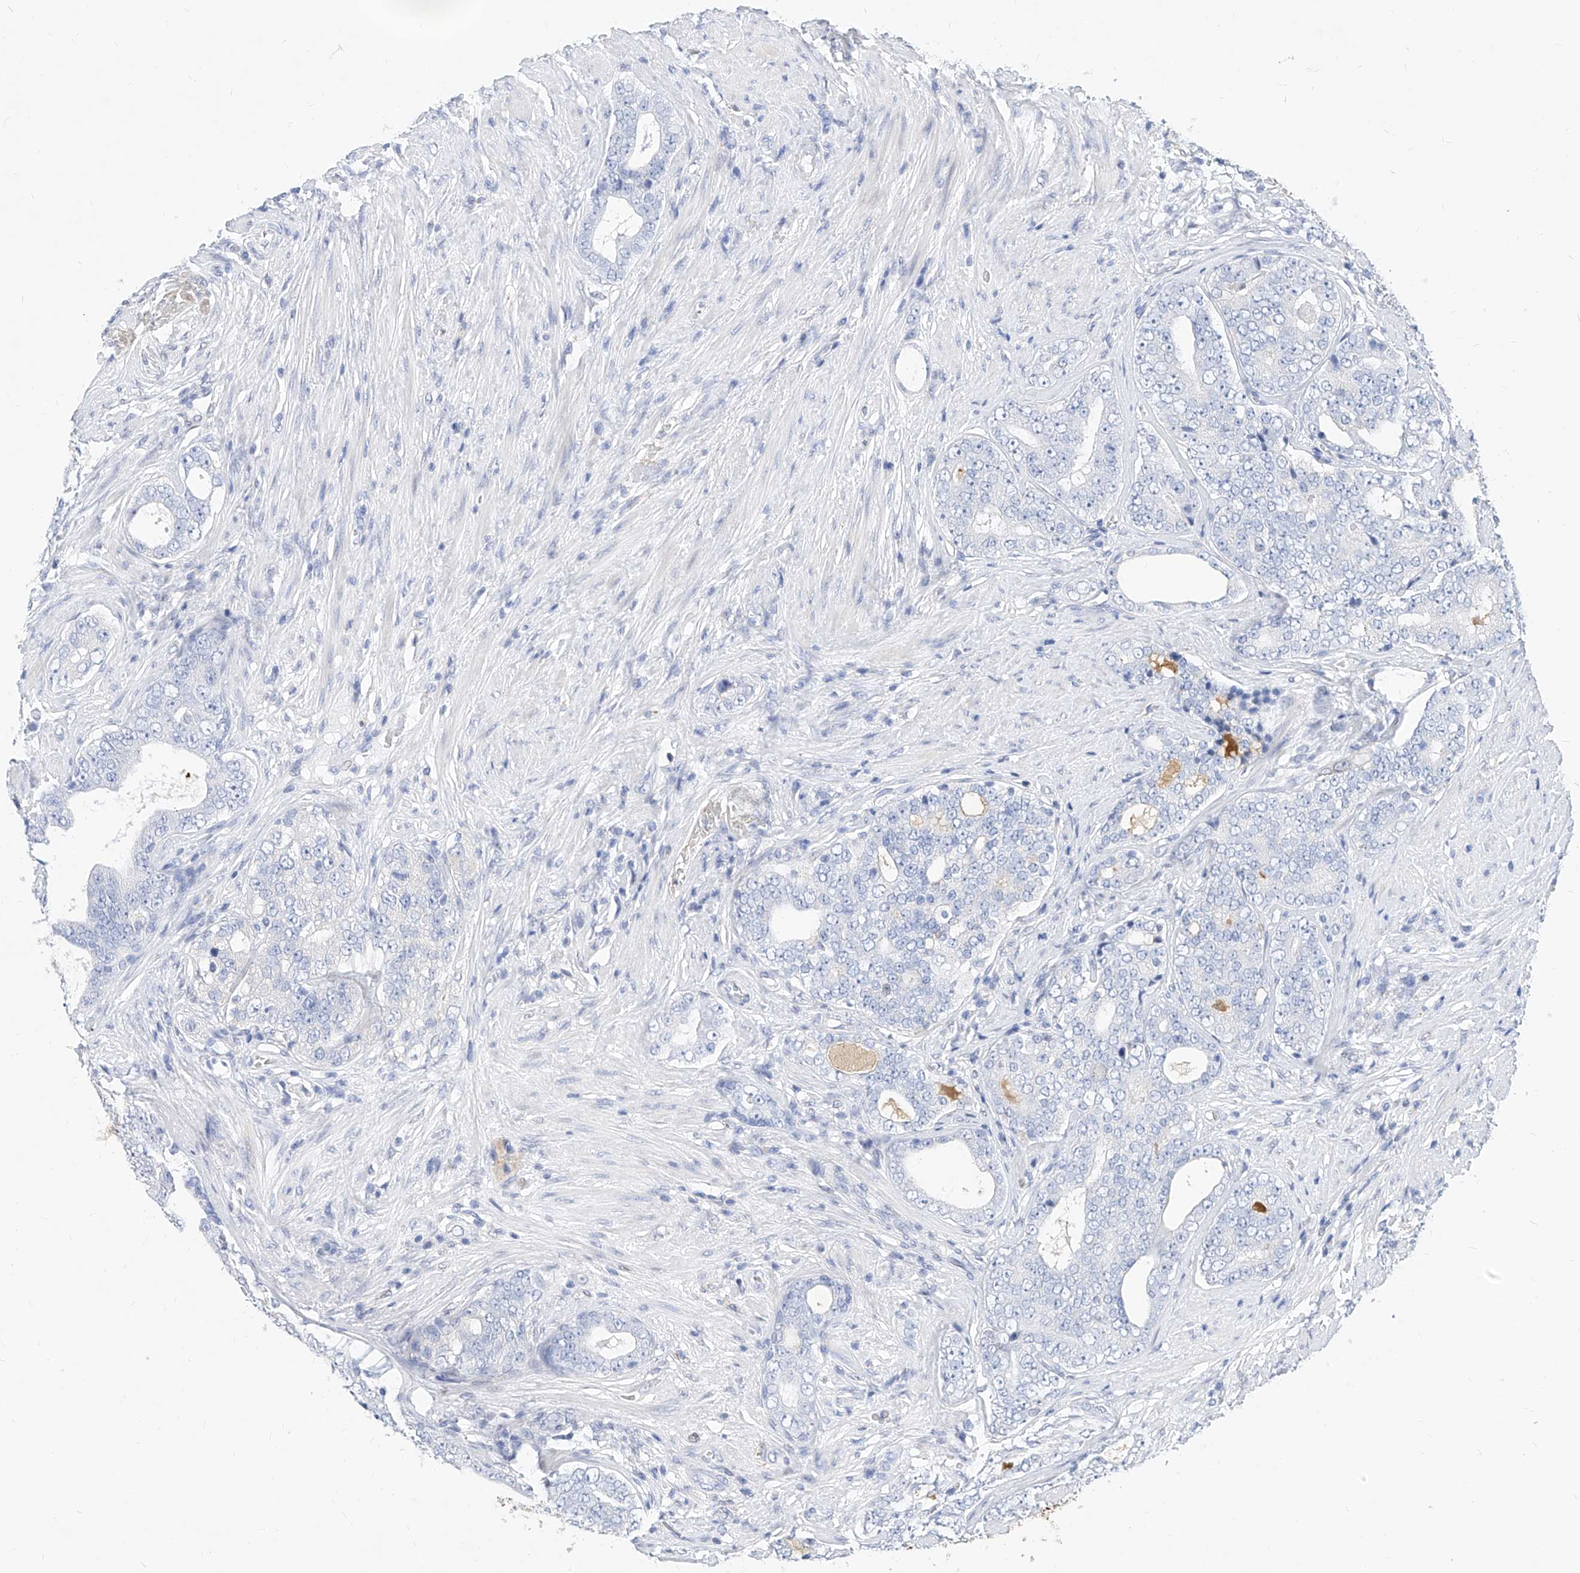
{"staining": {"intensity": "negative", "quantity": "none", "location": "none"}, "tissue": "prostate cancer", "cell_type": "Tumor cells", "image_type": "cancer", "snomed": [{"axis": "morphology", "description": "Adenocarcinoma, High grade"}, {"axis": "topography", "description": "Prostate"}], "caption": "The IHC histopathology image has no significant positivity in tumor cells of prostate cancer (adenocarcinoma (high-grade)) tissue.", "gene": "MX2", "patient": {"sex": "male", "age": 56}}